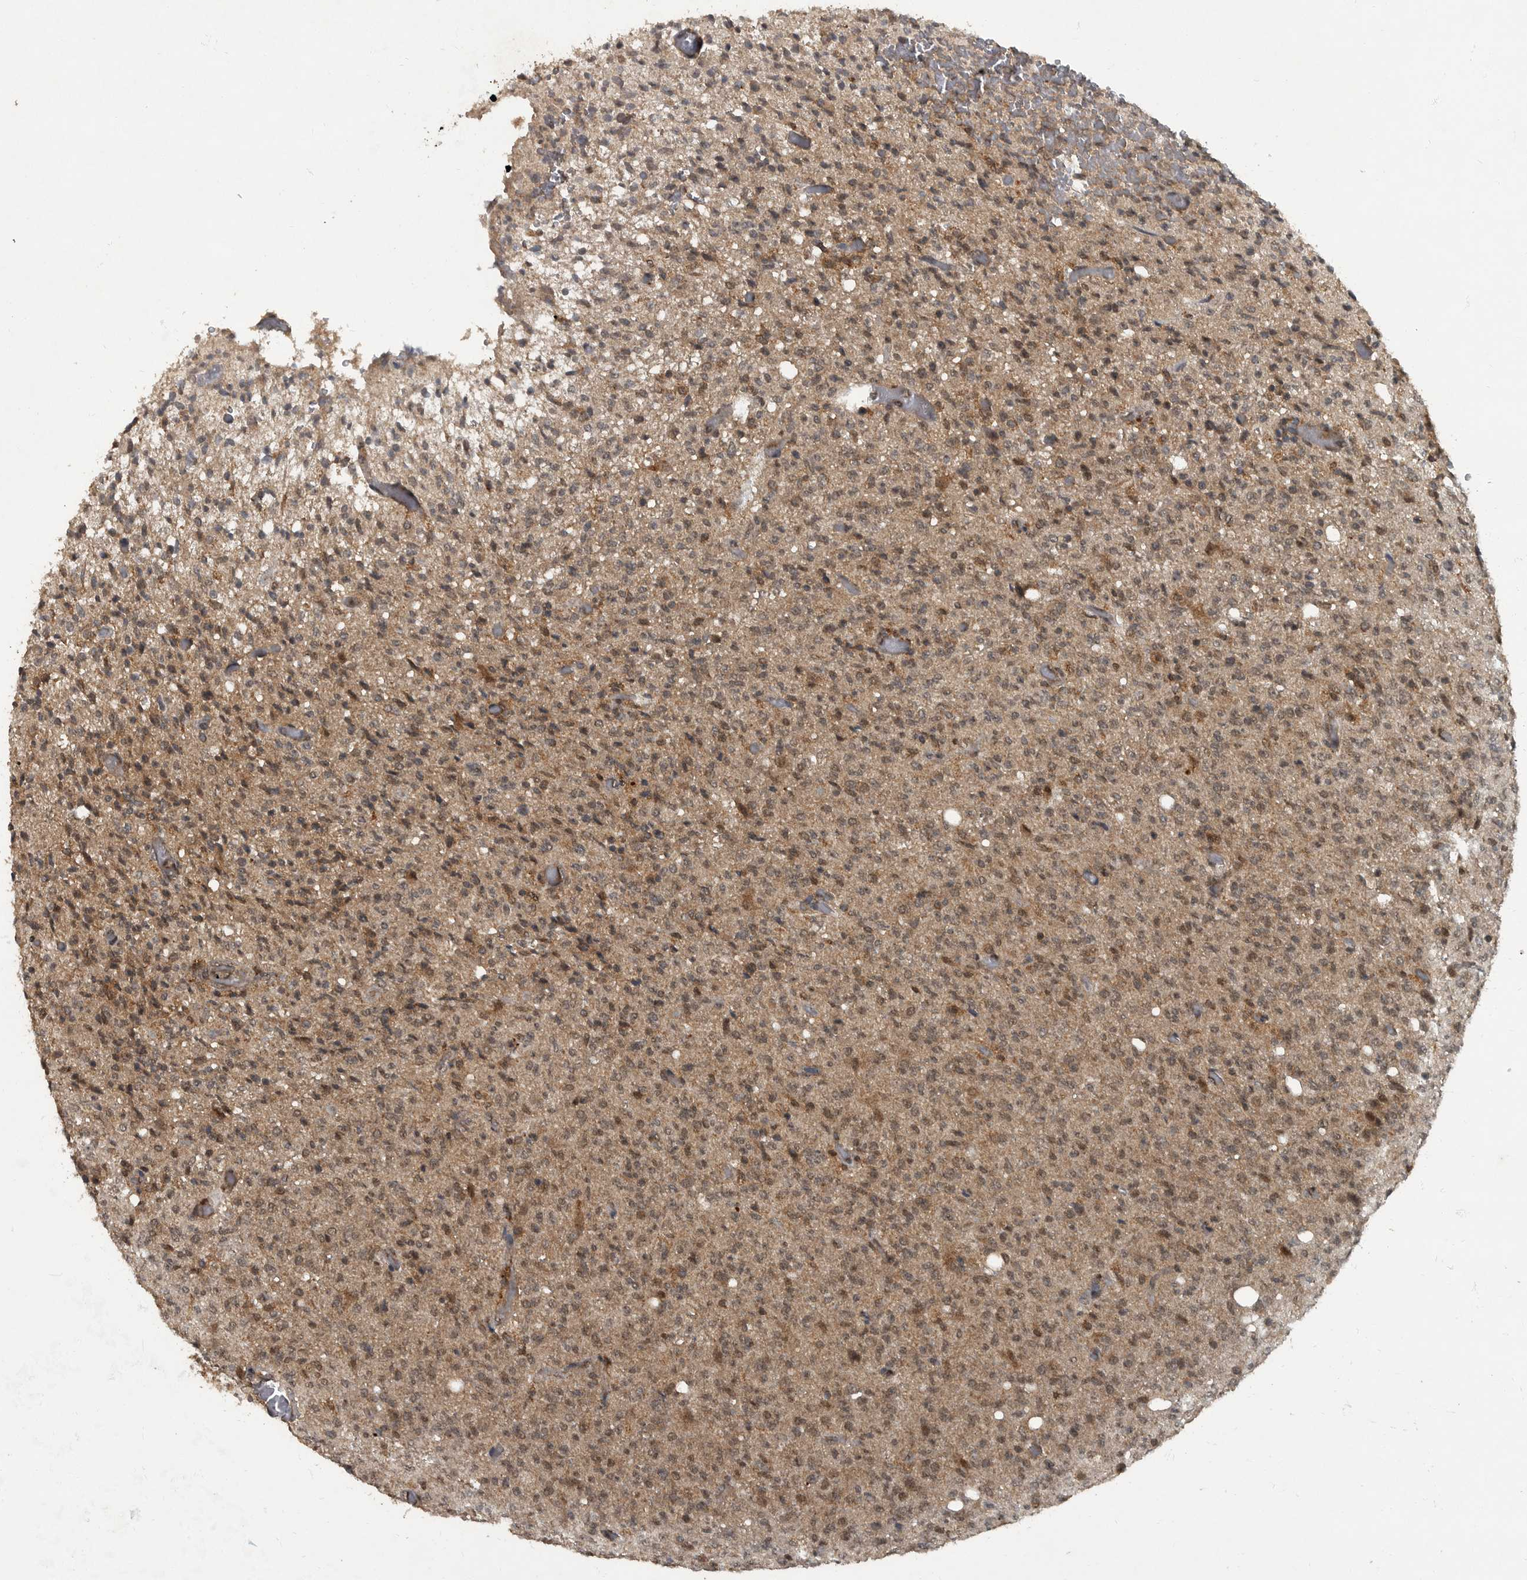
{"staining": {"intensity": "weak", "quantity": ">75%", "location": "cytoplasmic/membranous,nuclear"}, "tissue": "glioma", "cell_type": "Tumor cells", "image_type": "cancer", "snomed": [{"axis": "morphology", "description": "Glioma, malignant, High grade"}, {"axis": "topography", "description": "Brain"}], "caption": "Tumor cells reveal weak cytoplasmic/membranous and nuclear positivity in approximately >75% of cells in glioma.", "gene": "FOXO1", "patient": {"sex": "female", "age": 57}}